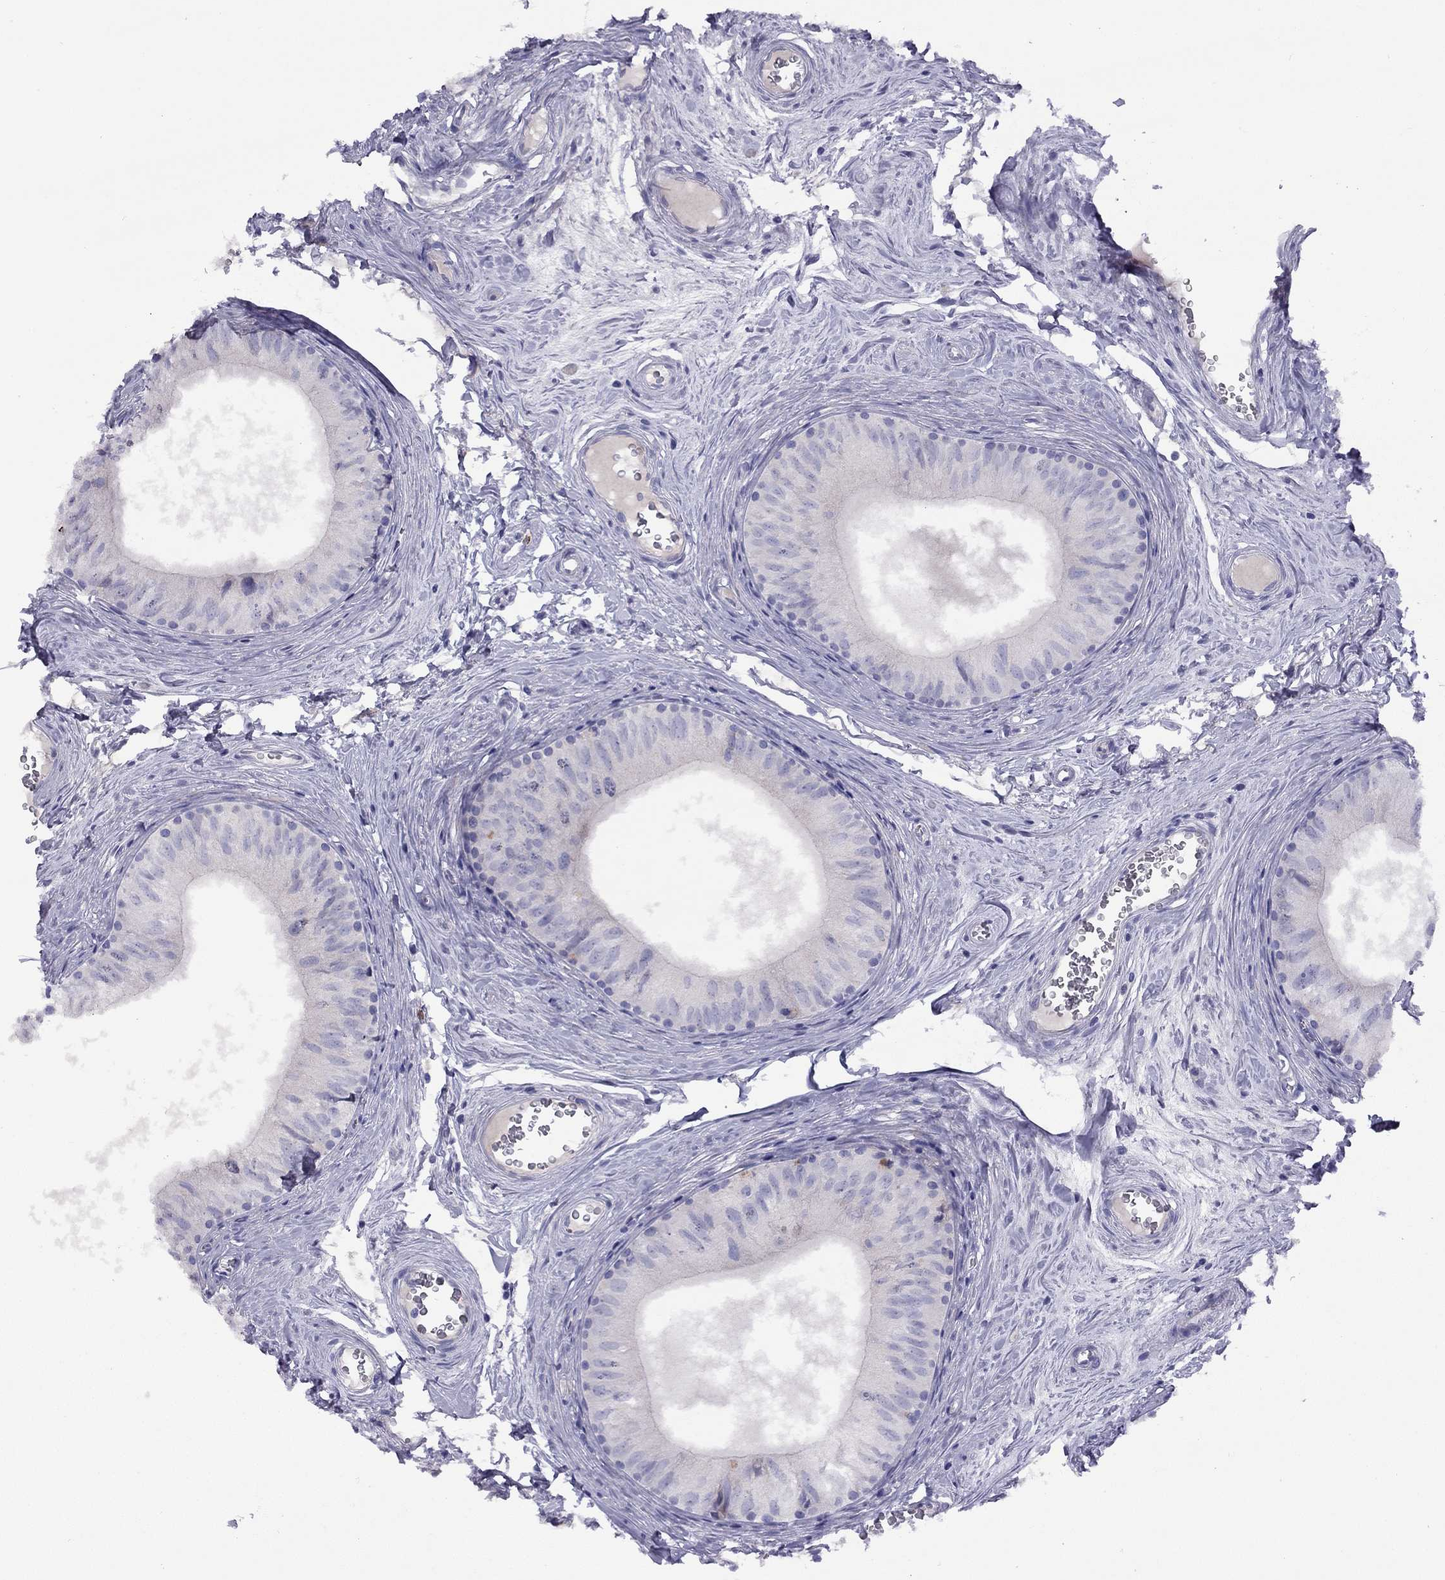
{"staining": {"intensity": "negative", "quantity": "none", "location": "none"}, "tissue": "epididymis", "cell_type": "Glandular cells", "image_type": "normal", "snomed": [{"axis": "morphology", "description": "Normal tissue, NOS"}, {"axis": "topography", "description": "Epididymis"}], "caption": "Immunohistochemistry (IHC) image of unremarkable epididymis: epididymis stained with DAB (3,3'-diaminobenzidine) displays no significant protein staining in glandular cells.", "gene": "CPNE4", "patient": {"sex": "male", "age": 52}}